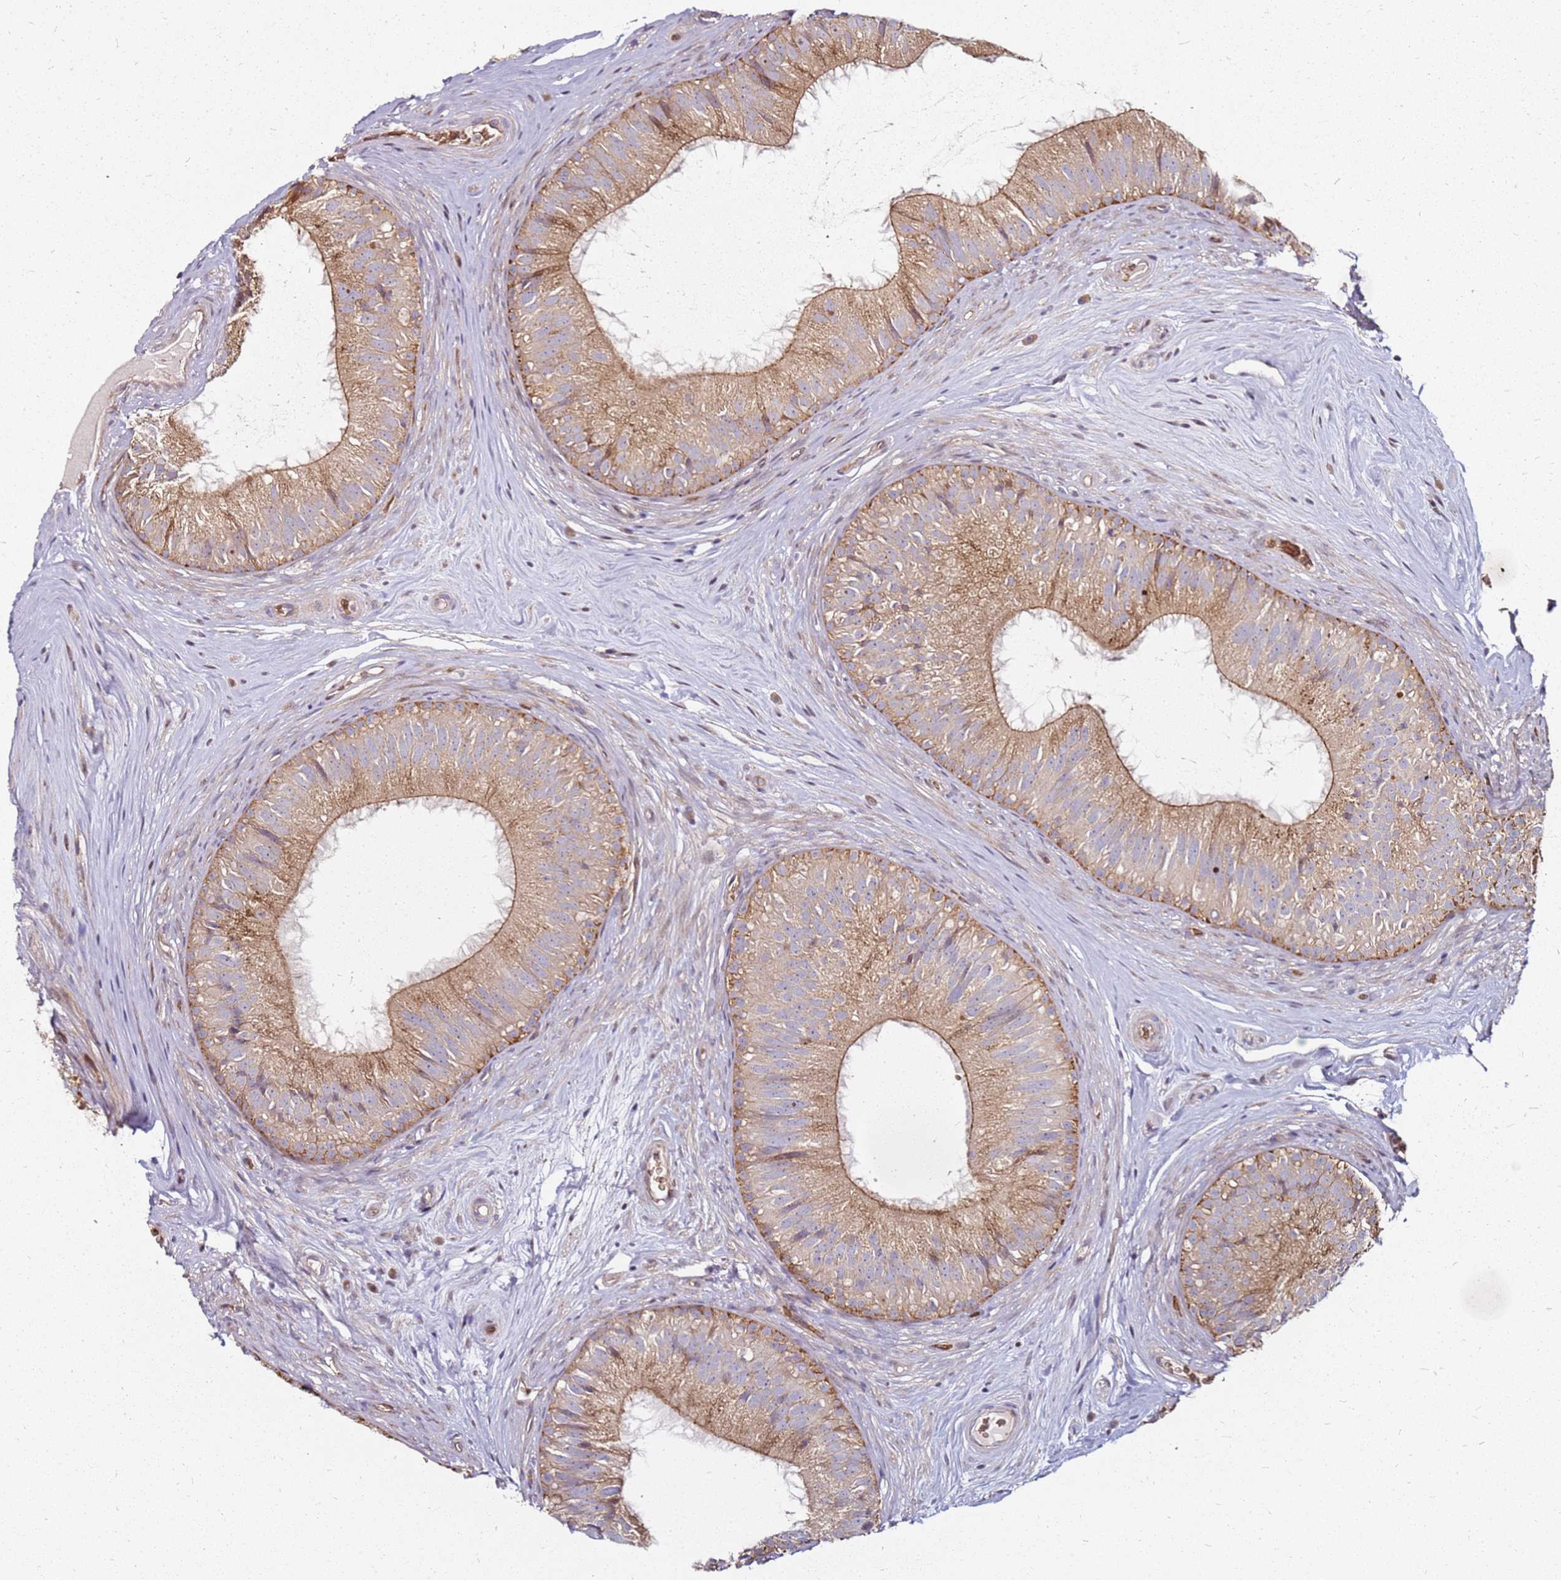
{"staining": {"intensity": "moderate", "quantity": ">75%", "location": "cytoplasmic/membranous"}, "tissue": "epididymis", "cell_type": "Glandular cells", "image_type": "normal", "snomed": [{"axis": "morphology", "description": "Normal tissue, NOS"}, {"axis": "topography", "description": "Epididymis"}], "caption": "Protein staining displays moderate cytoplasmic/membranous positivity in about >75% of glandular cells in unremarkable epididymis.", "gene": "RNF11", "patient": {"sex": "male", "age": 34}}